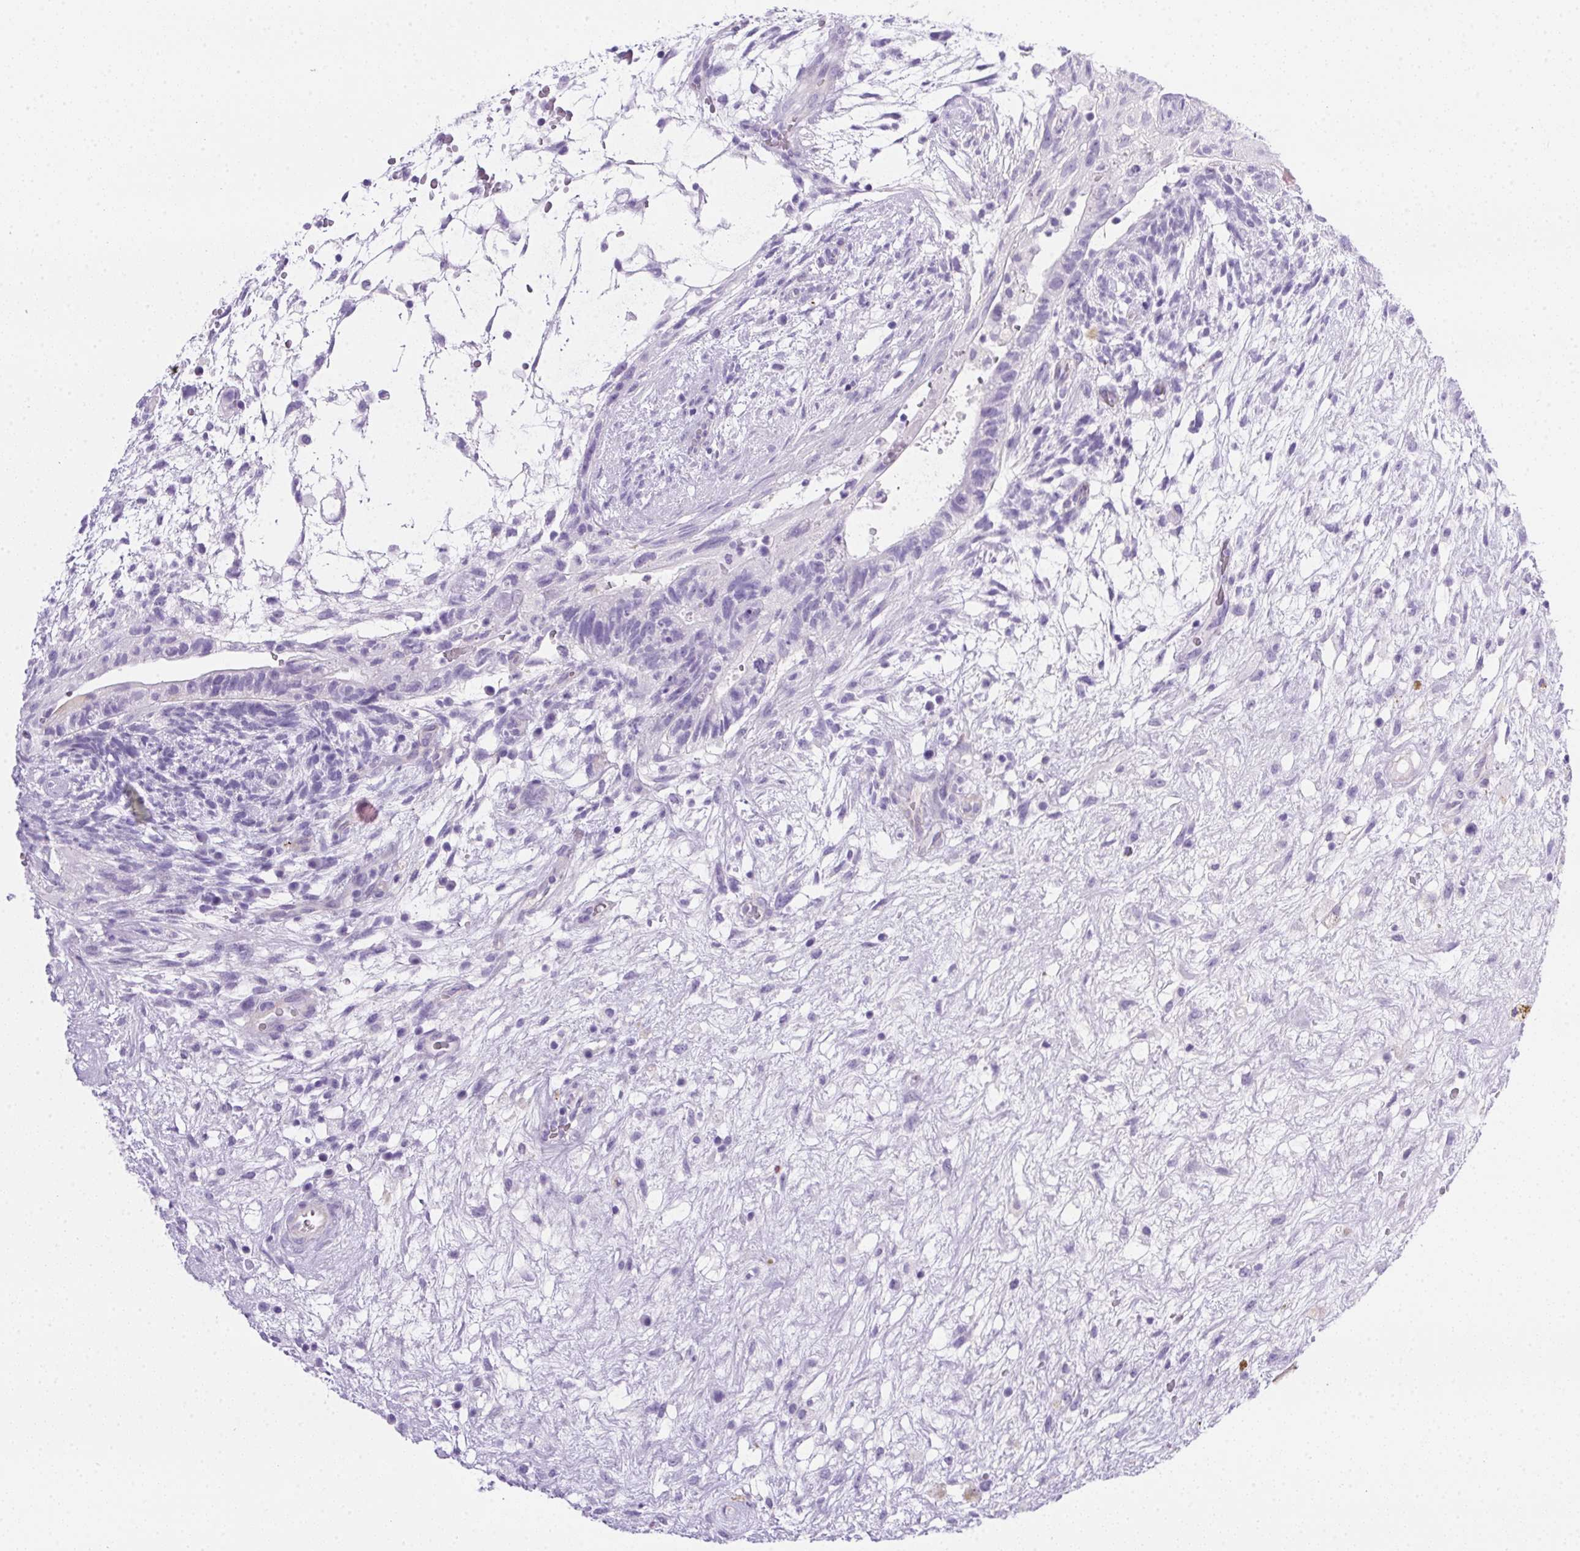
{"staining": {"intensity": "negative", "quantity": "none", "location": "none"}, "tissue": "testis cancer", "cell_type": "Tumor cells", "image_type": "cancer", "snomed": [{"axis": "morphology", "description": "Normal tissue, NOS"}, {"axis": "morphology", "description": "Carcinoma, Embryonal, NOS"}, {"axis": "topography", "description": "Testis"}], "caption": "This is an immunohistochemistry histopathology image of testis cancer. There is no staining in tumor cells.", "gene": "SPACA5B", "patient": {"sex": "male", "age": 32}}